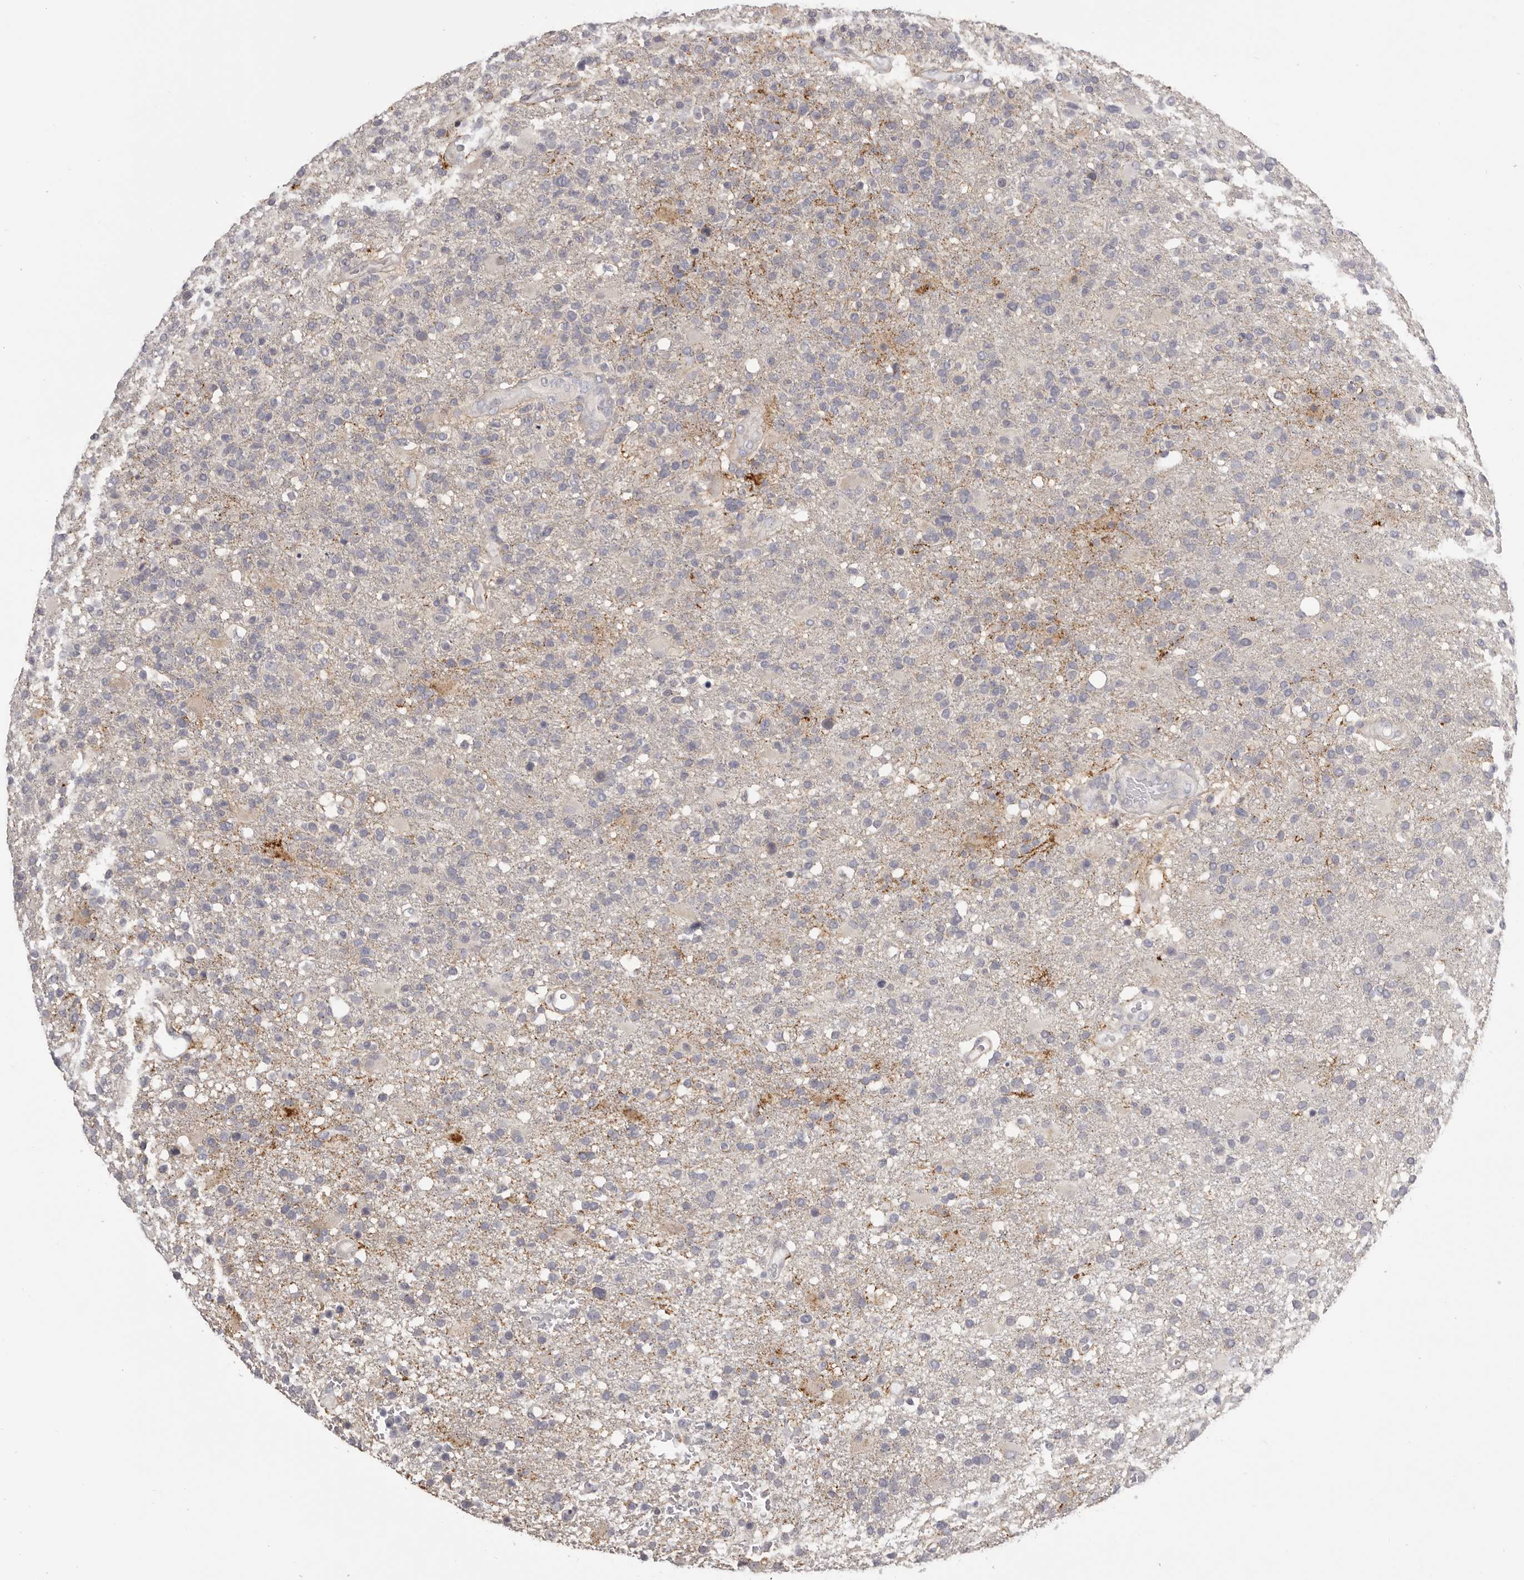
{"staining": {"intensity": "negative", "quantity": "none", "location": "none"}, "tissue": "glioma", "cell_type": "Tumor cells", "image_type": "cancer", "snomed": [{"axis": "morphology", "description": "Glioma, malignant, High grade"}, {"axis": "topography", "description": "Brain"}], "caption": "An immunohistochemistry histopathology image of malignant glioma (high-grade) is shown. There is no staining in tumor cells of malignant glioma (high-grade).", "gene": "OTUD3", "patient": {"sex": "male", "age": 72}}